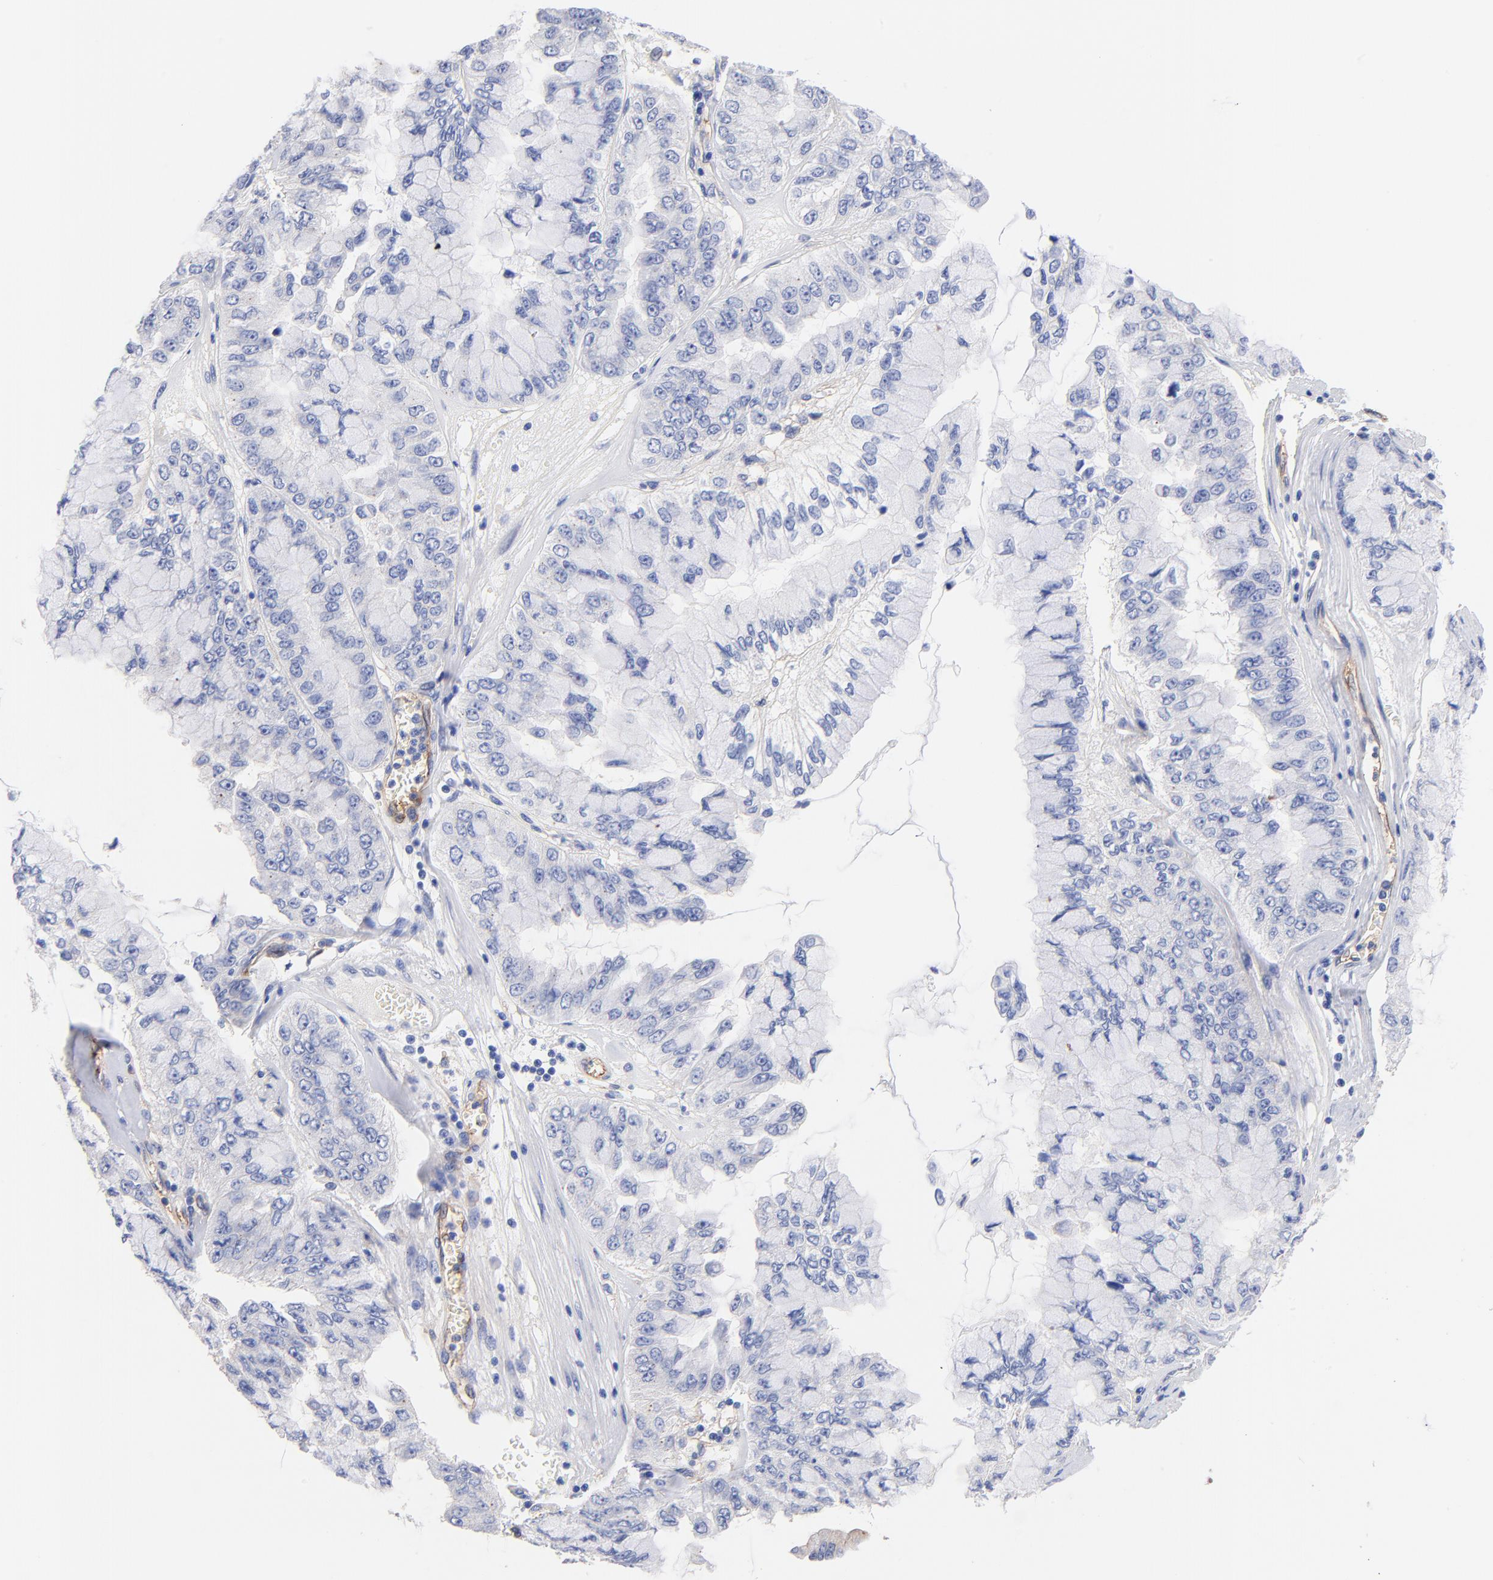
{"staining": {"intensity": "negative", "quantity": "none", "location": "none"}, "tissue": "liver cancer", "cell_type": "Tumor cells", "image_type": "cancer", "snomed": [{"axis": "morphology", "description": "Cholangiocarcinoma"}, {"axis": "topography", "description": "Liver"}], "caption": "This is a image of IHC staining of cholangiocarcinoma (liver), which shows no positivity in tumor cells.", "gene": "SLC44A2", "patient": {"sex": "female", "age": 79}}